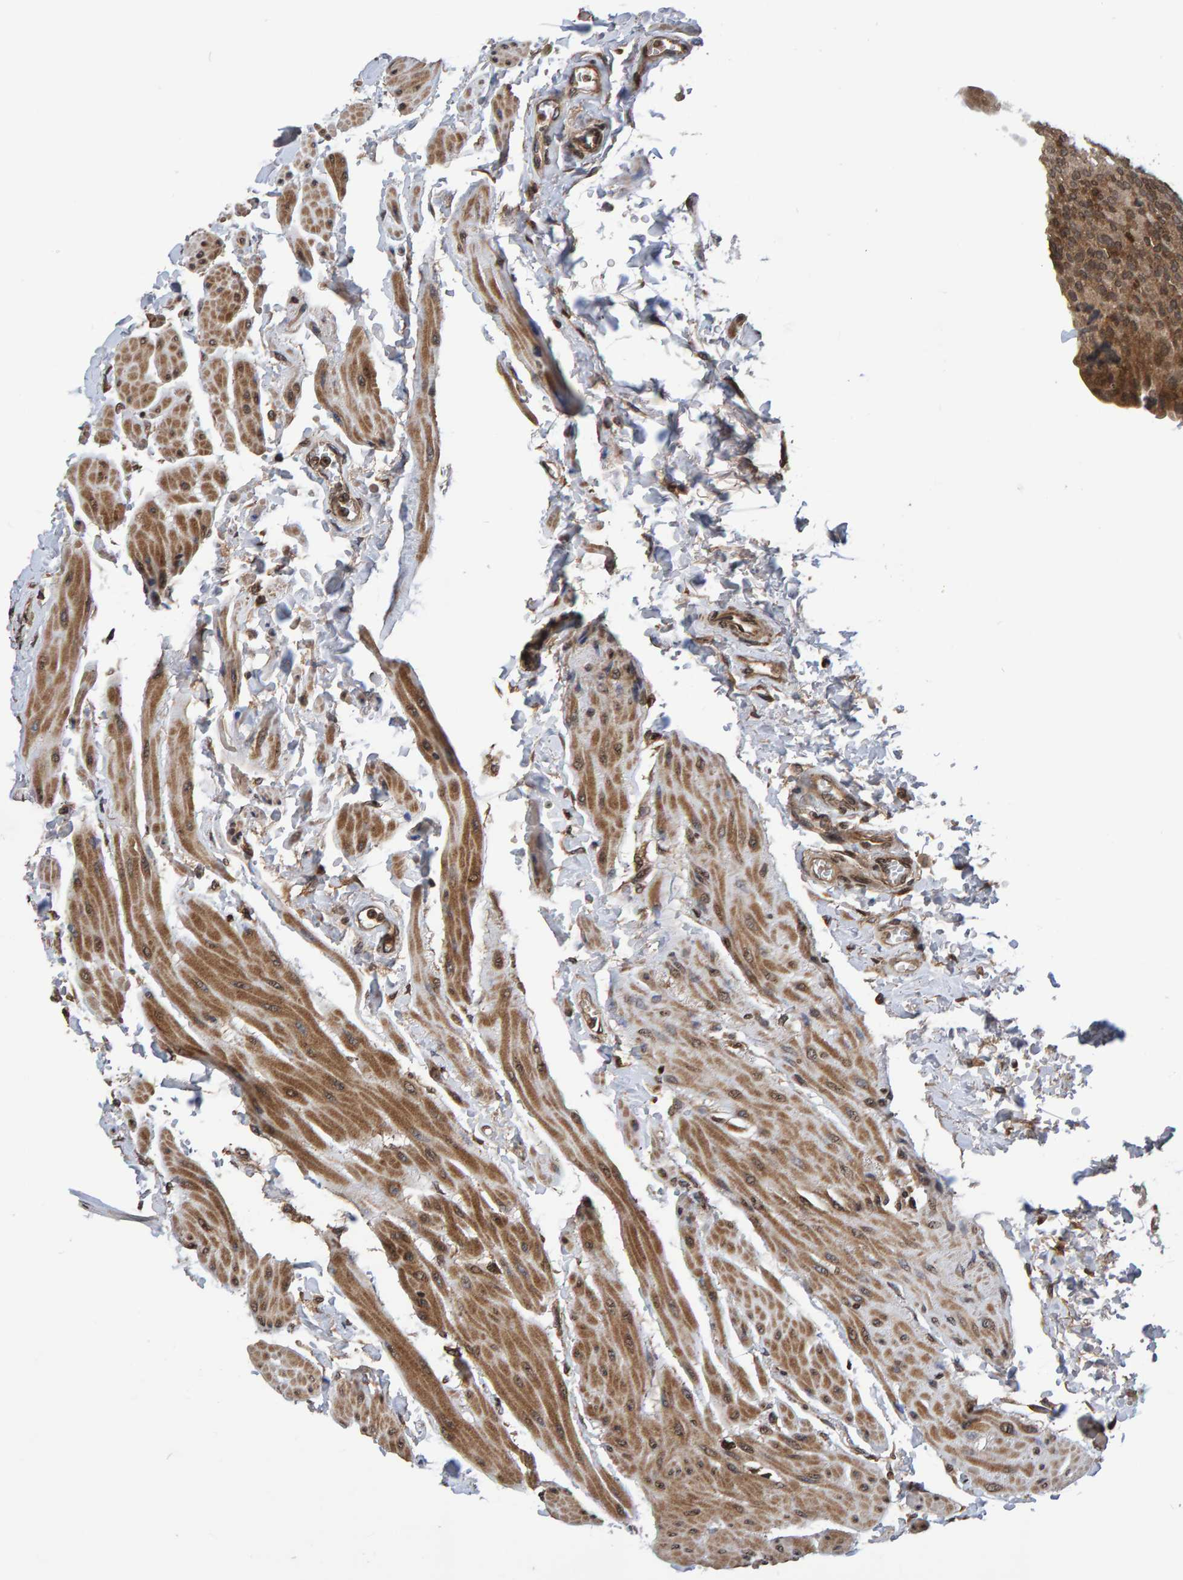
{"staining": {"intensity": "moderate", "quantity": ">75%", "location": "cytoplasmic/membranous"}, "tissue": "urinary bladder", "cell_type": "Urothelial cells", "image_type": "normal", "snomed": [{"axis": "morphology", "description": "Normal tissue, NOS"}, {"axis": "topography", "description": "Urinary bladder"}], "caption": "Urinary bladder stained for a protein (brown) exhibits moderate cytoplasmic/membranous positive positivity in approximately >75% of urothelial cells.", "gene": "GAB2", "patient": {"sex": "female", "age": 79}}